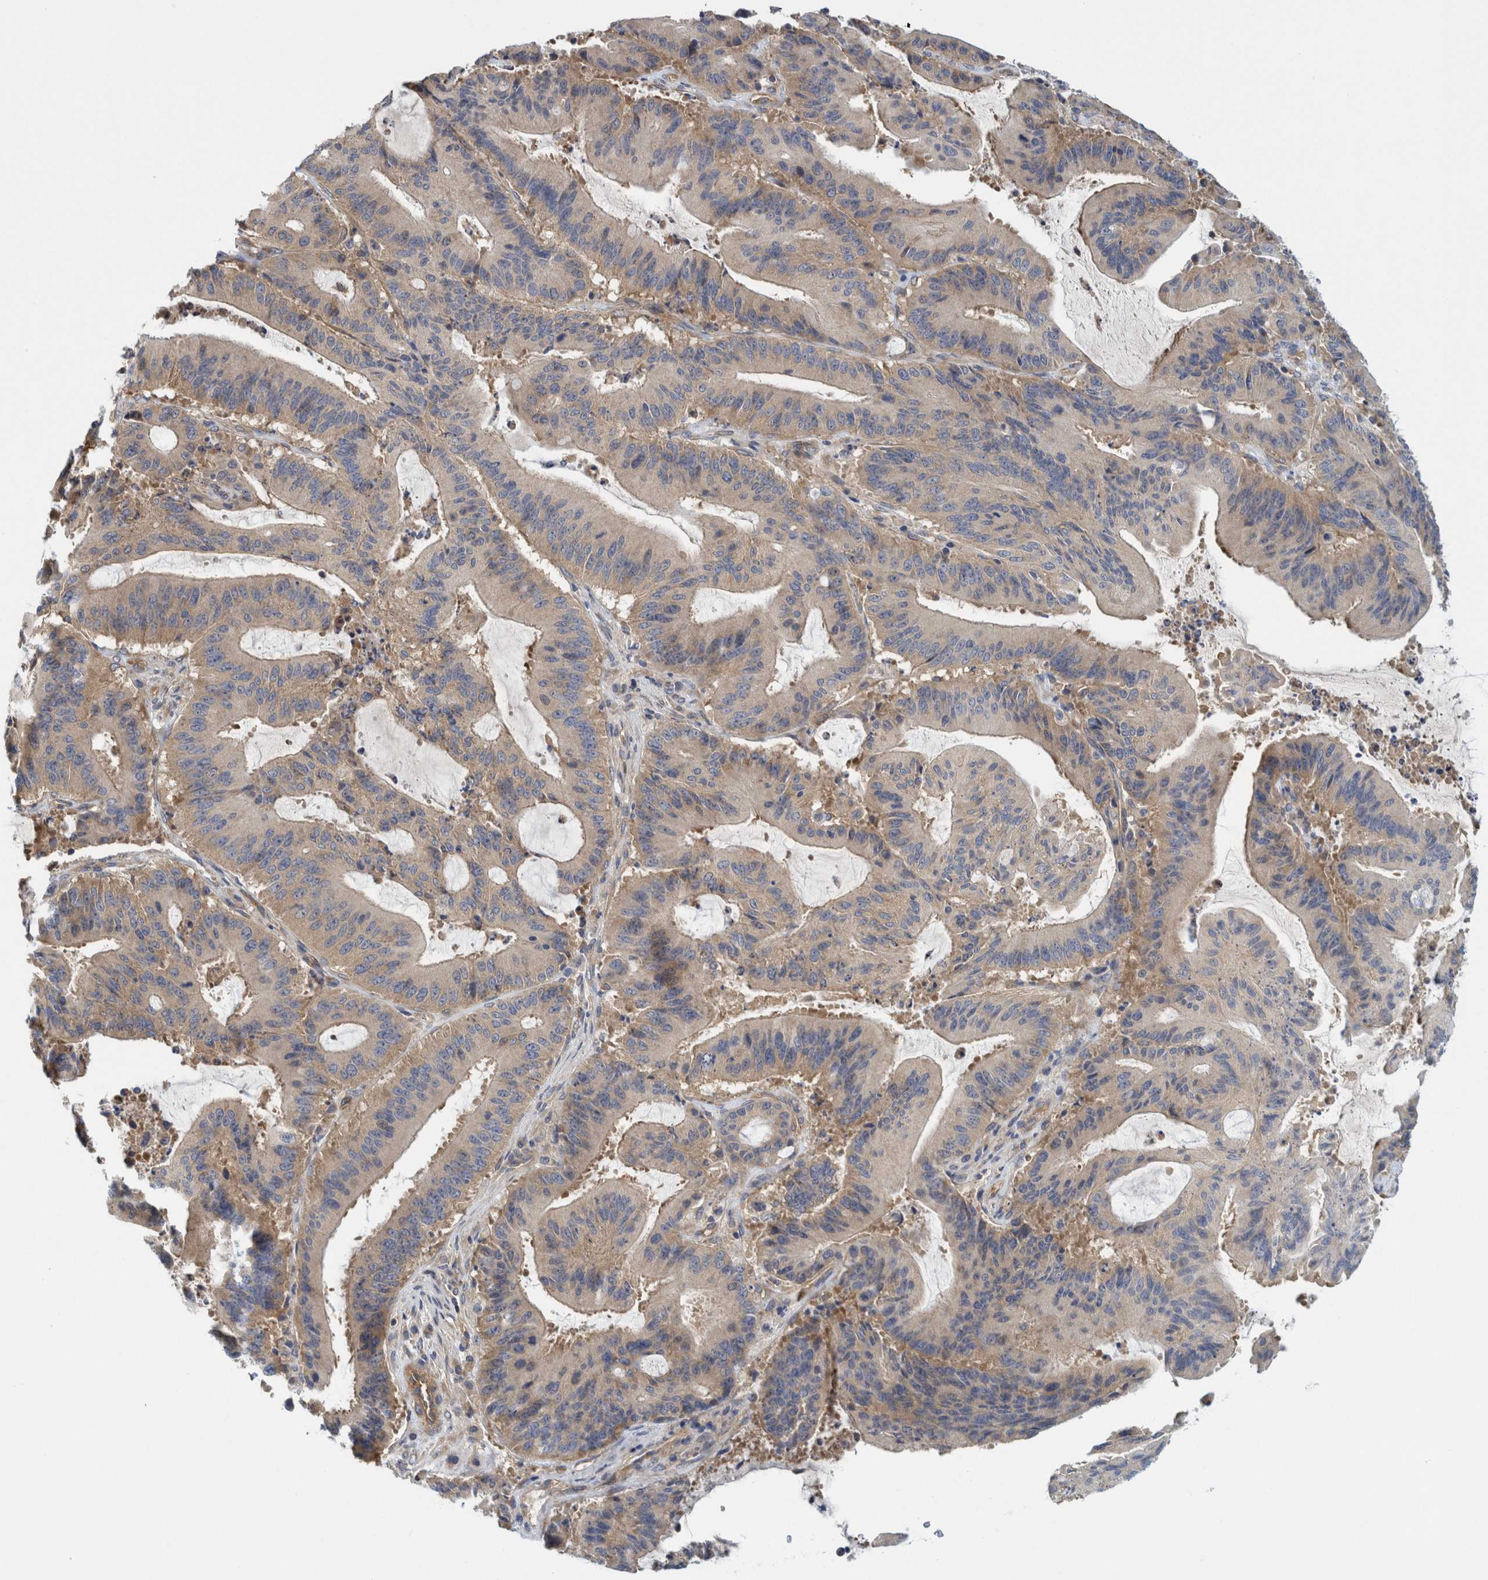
{"staining": {"intensity": "weak", "quantity": "<25%", "location": "cytoplasmic/membranous"}, "tissue": "liver cancer", "cell_type": "Tumor cells", "image_type": "cancer", "snomed": [{"axis": "morphology", "description": "Normal tissue, NOS"}, {"axis": "morphology", "description": "Cholangiocarcinoma"}, {"axis": "topography", "description": "Liver"}, {"axis": "topography", "description": "Peripheral nerve tissue"}], "caption": "Liver cholangiocarcinoma was stained to show a protein in brown. There is no significant expression in tumor cells.", "gene": "ZNF324B", "patient": {"sex": "female", "age": 73}}